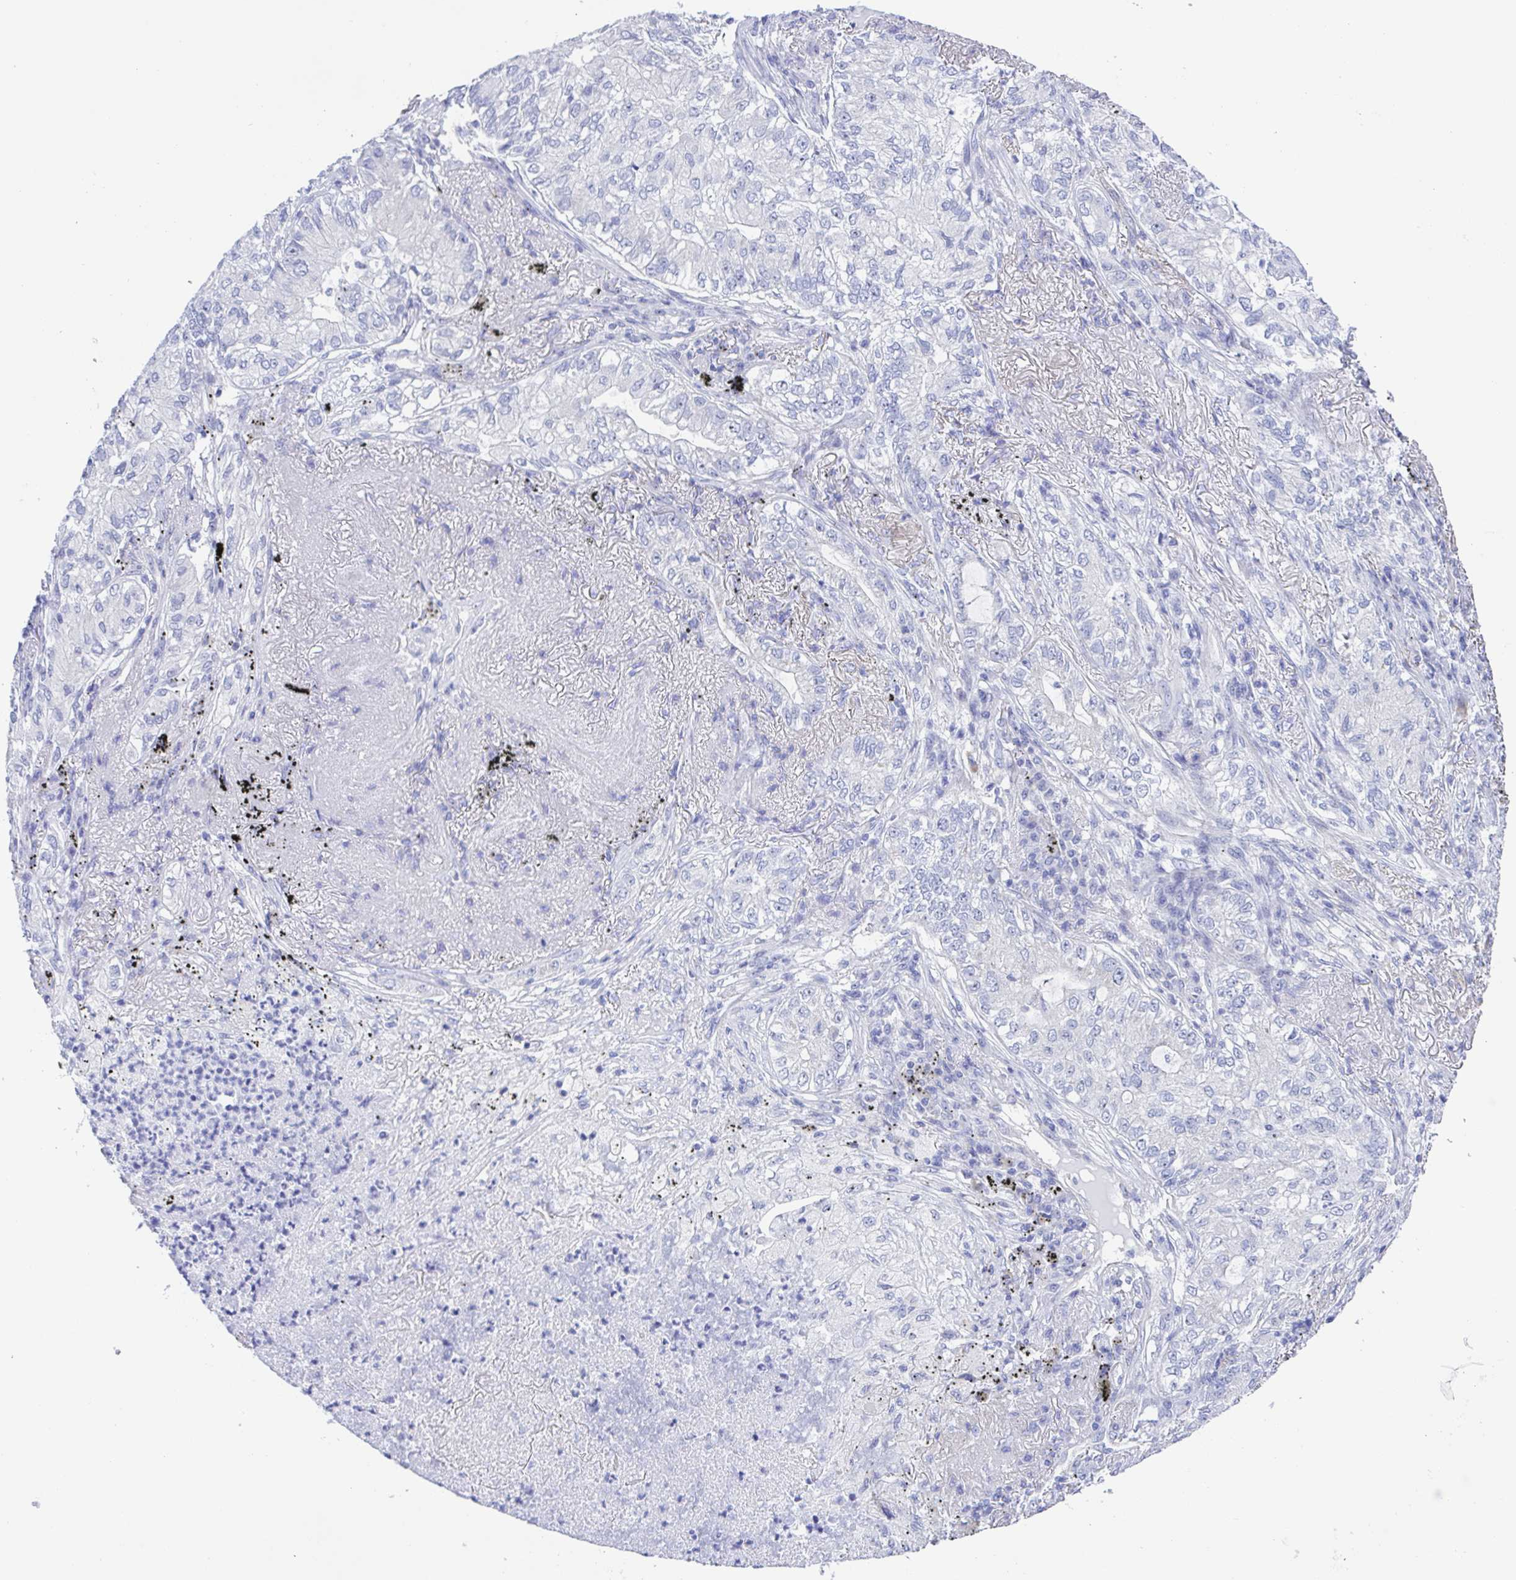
{"staining": {"intensity": "negative", "quantity": "none", "location": "none"}, "tissue": "lung cancer", "cell_type": "Tumor cells", "image_type": "cancer", "snomed": [{"axis": "morphology", "description": "Adenocarcinoma, NOS"}, {"axis": "topography", "description": "Lung"}], "caption": "An immunohistochemistry micrograph of lung adenocarcinoma is shown. There is no staining in tumor cells of lung adenocarcinoma.", "gene": "MUCL3", "patient": {"sex": "female", "age": 73}}